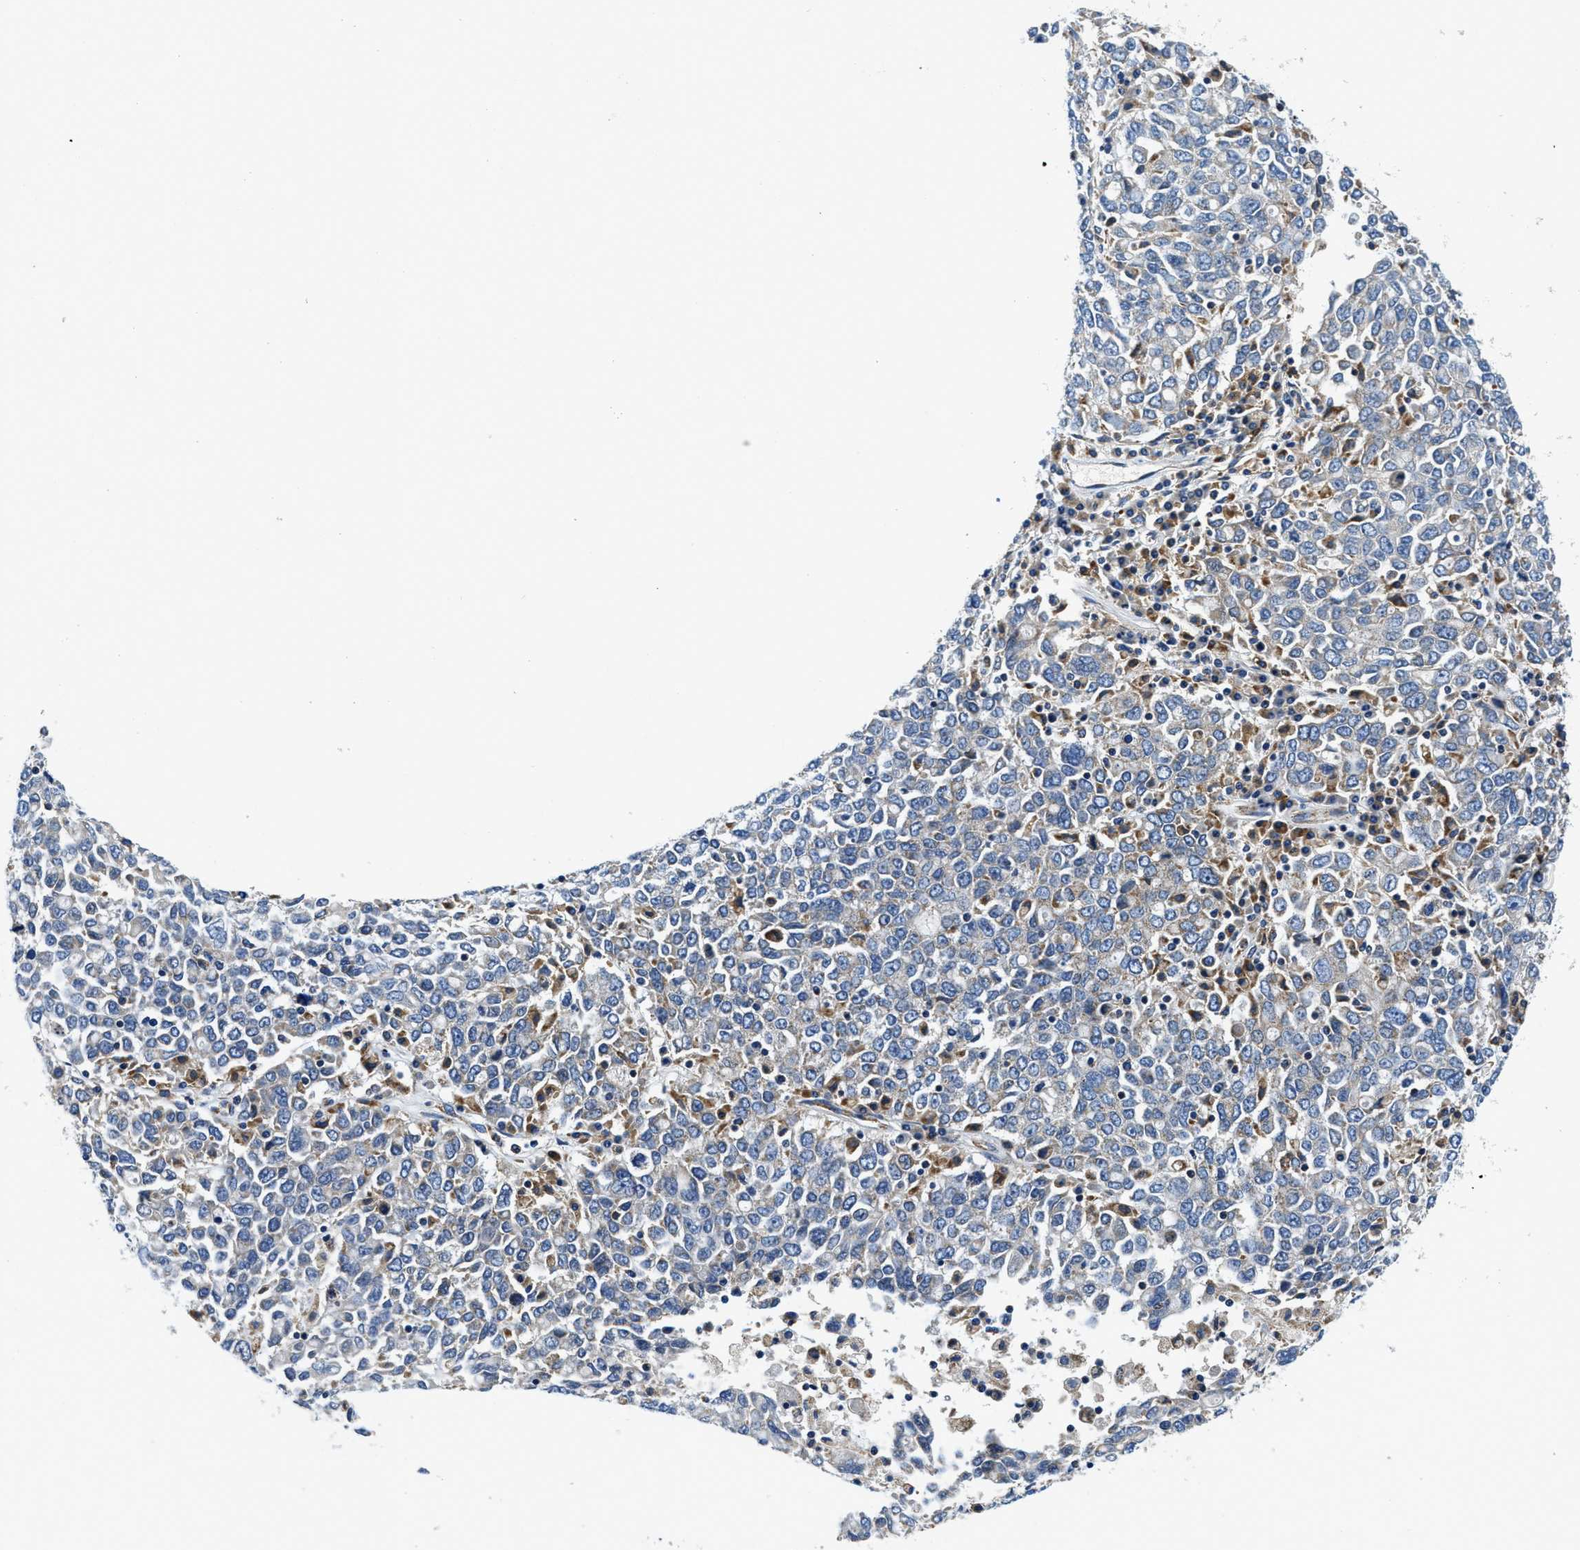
{"staining": {"intensity": "negative", "quantity": "none", "location": "none"}, "tissue": "ovarian cancer", "cell_type": "Tumor cells", "image_type": "cancer", "snomed": [{"axis": "morphology", "description": "Carcinoma, endometroid"}, {"axis": "topography", "description": "Ovary"}], "caption": "The micrograph displays no staining of tumor cells in ovarian cancer. (DAB (3,3'-diaminobenzidine) IHC with hematoxylin counter stain).", "gene": "SAMD4B", "patient": {"sex": "female", "age": 62}}